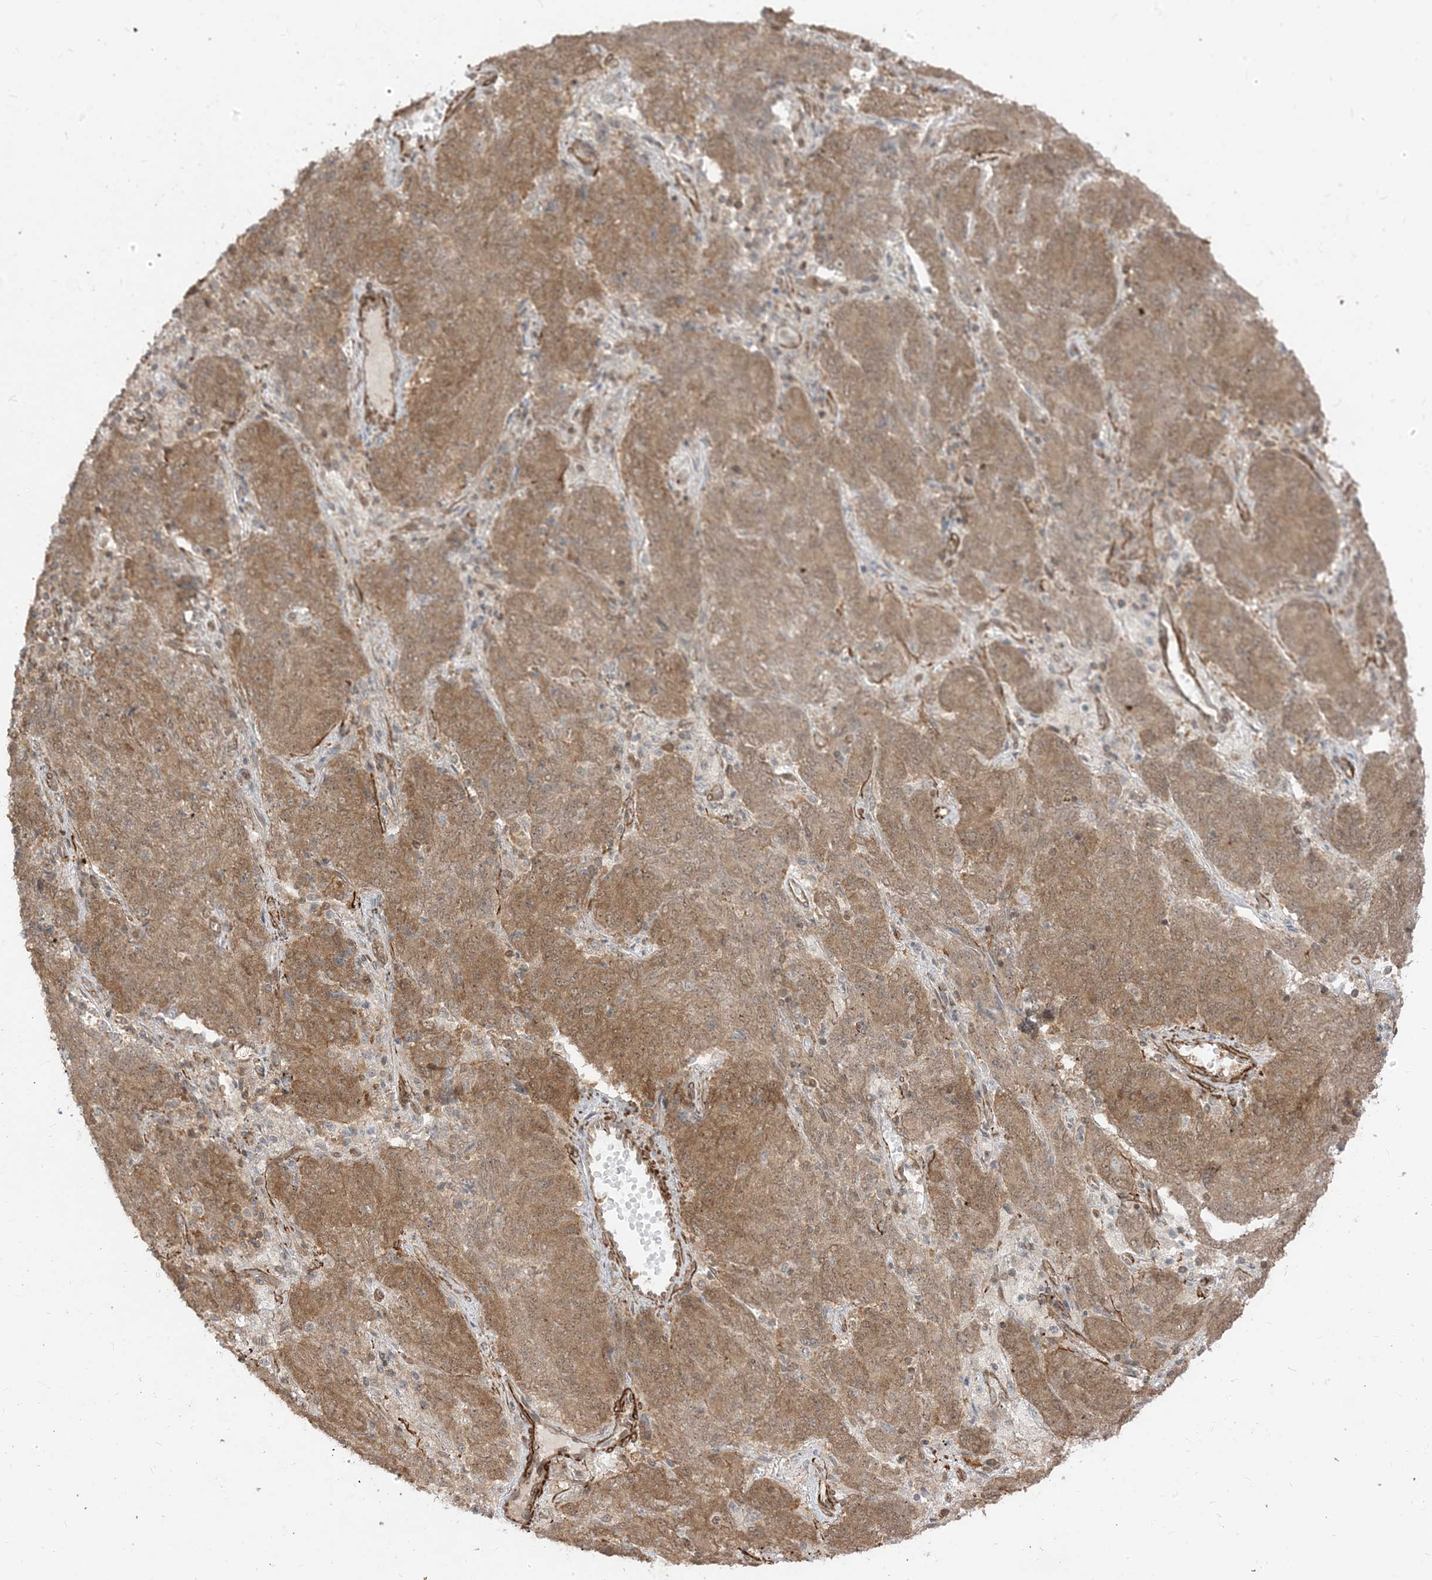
{"staining": {"intensity": "moderate", "quantity": ">75%", "location": "cytoplasmic/membranous"}, "tissue": "endometrial cancer", "cell_type": "Tumor cells", "image_type": "cancer", "snomed": [{"axis": "morphology", "description": "Adenocarcinoma, NOS"}, {"axis": "topography", "description": "Endometrium"}], "caption": "Immunohistochemistry (DAB) staining of endometrial adenocarcinoma exhibits moderate cytoplasmic/membranous protein staining in approximately >75% of tumor cells.", "gene": "TBCC", "patient": {"sex": "female", "age": 80}}